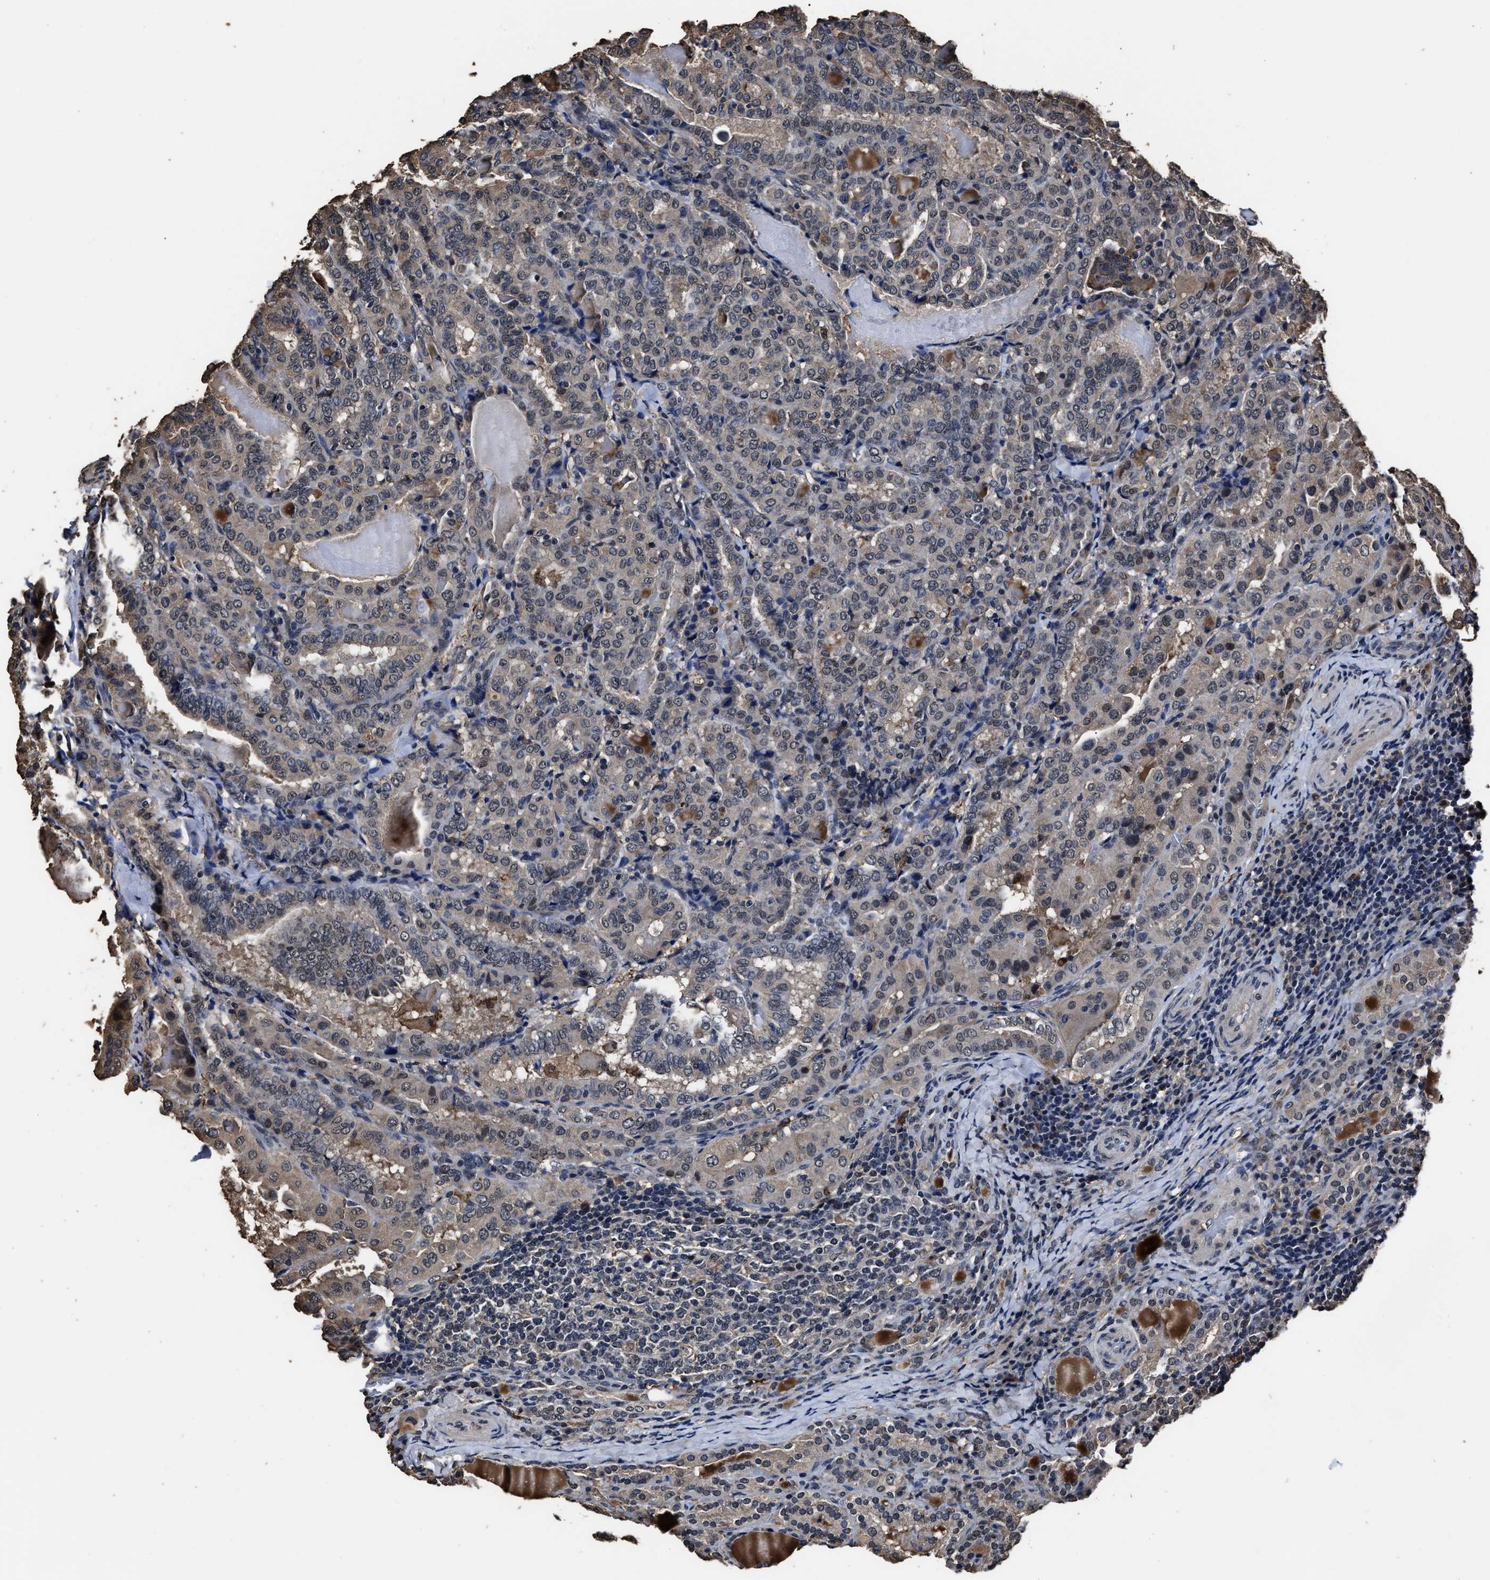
{"staining": {"intensity": "weak", "quantity": "25%-75%", "location": "cytoplasmic/membranous"}, "tissue": "thyroid cancer", "cell_type": "Tumor cells", "image_type": "cancer", "snomed": [{"axis": "morphology", "description": "Papillary adenocarcinoma, NOS"}, {"axis": "topography", "description": "Thyroid gland"}], "caption": "Immunohistochemistry (IHC) (DAB) staining of human thyroid cancer (papillary adenocarcinoma) displays weak cytoplasmic/membranous protein expression in approximately 25%-75% of tumor cells.", "gene": "RSBN1L", "patient": {"sex": "female", "age": 42}}